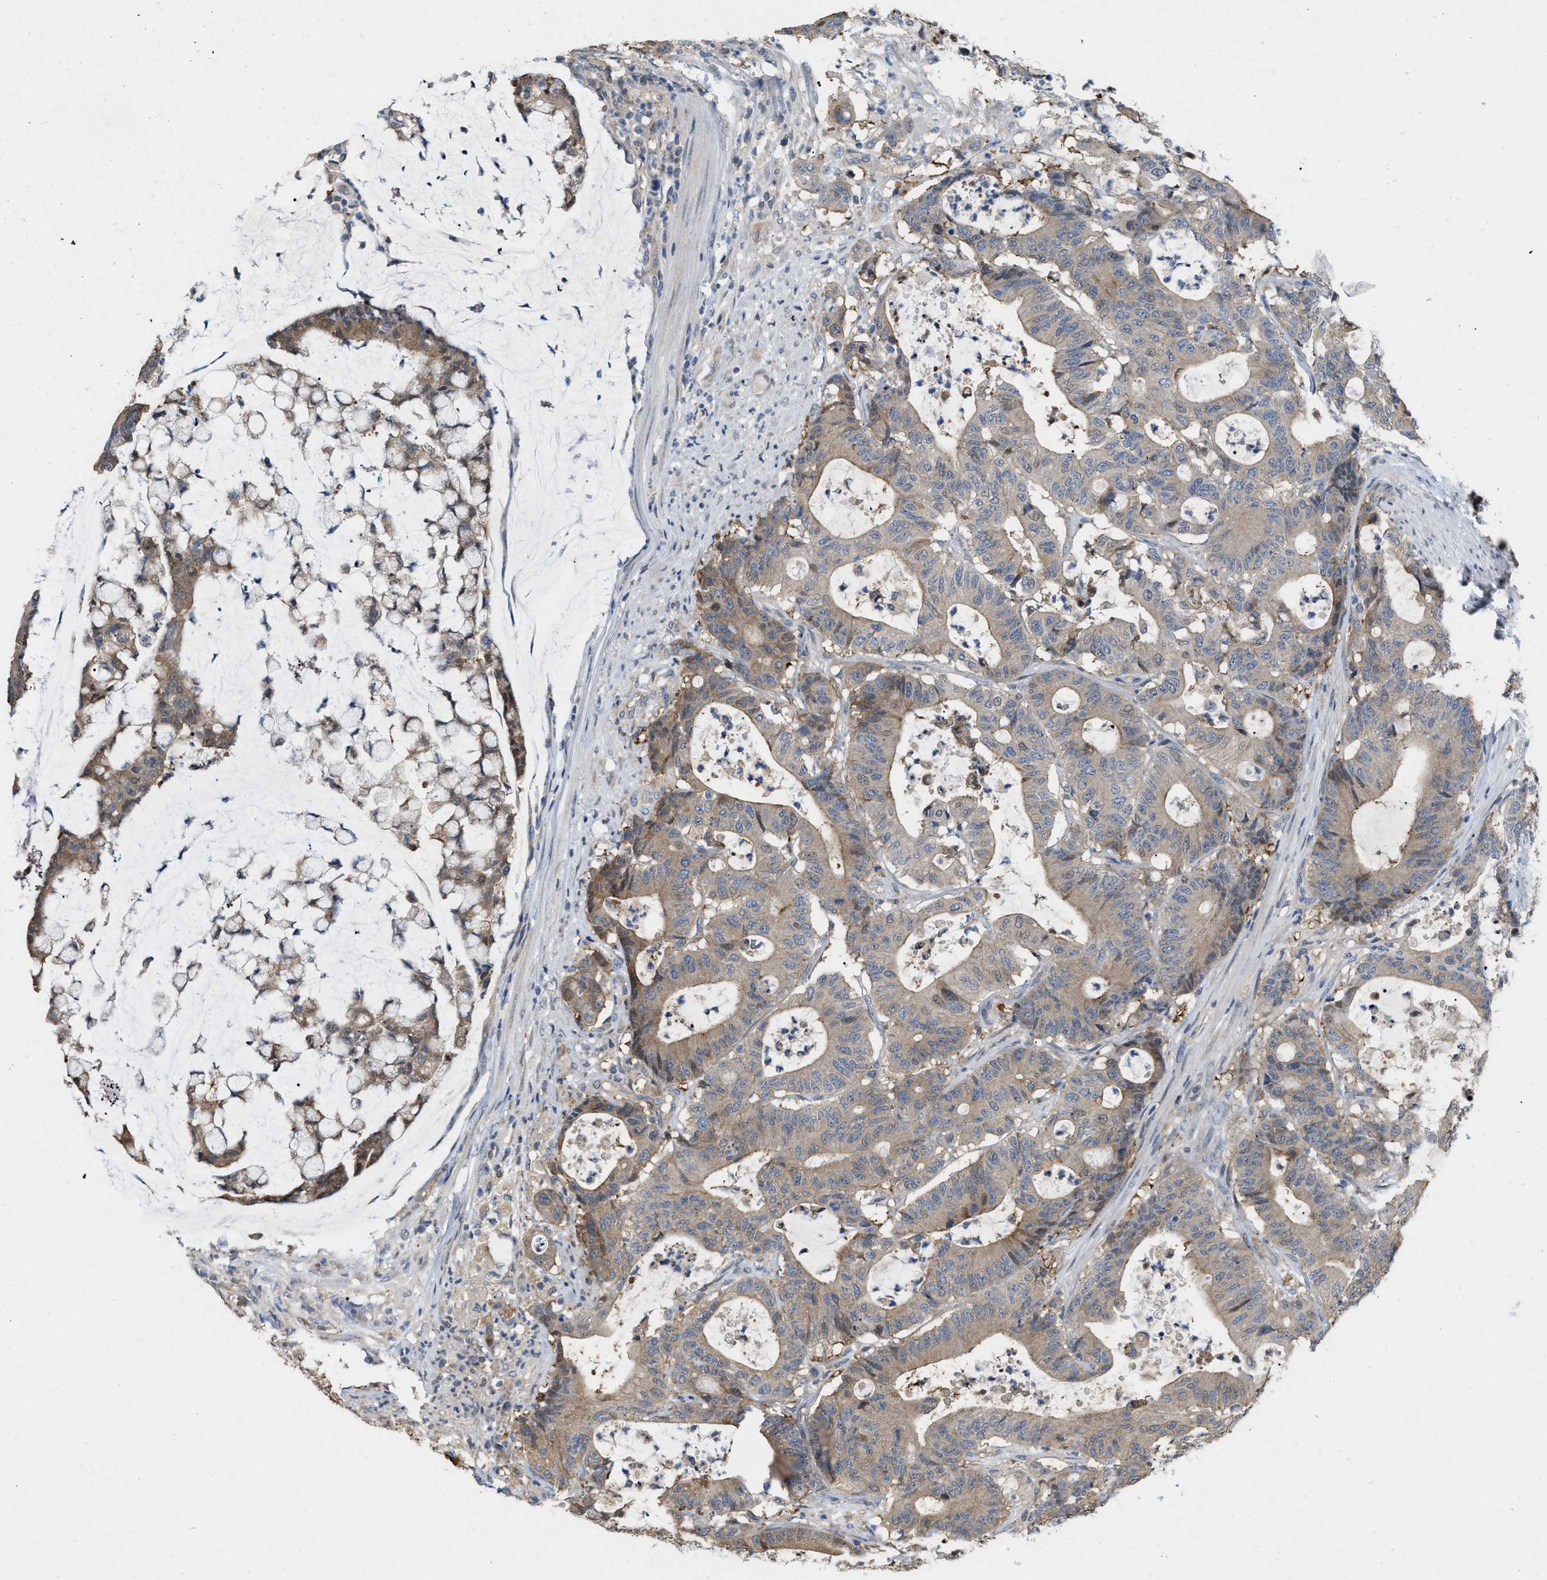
{"staining": {"intensity": "weak", "quantity": ">75%", "location": "cytoplasmic/membranous"}, "tissue": "colorectal cancer", "cell_type": "Tumor cells", "image_type": "cancer", "snomed": [{"axis": "morphology", "description": "Adenocarcinoma, NOS"}, {"axis": "topography", "description": "Colon"}], "caption": "A micrograph of human colorectal cancer (adenocarcinoma) stained for a protein displays weak cytoplasmic/membranous brown staining in tumor cells.", "gene": "CSNK1A1", "patient": {"sex": "female", "age": 84}}